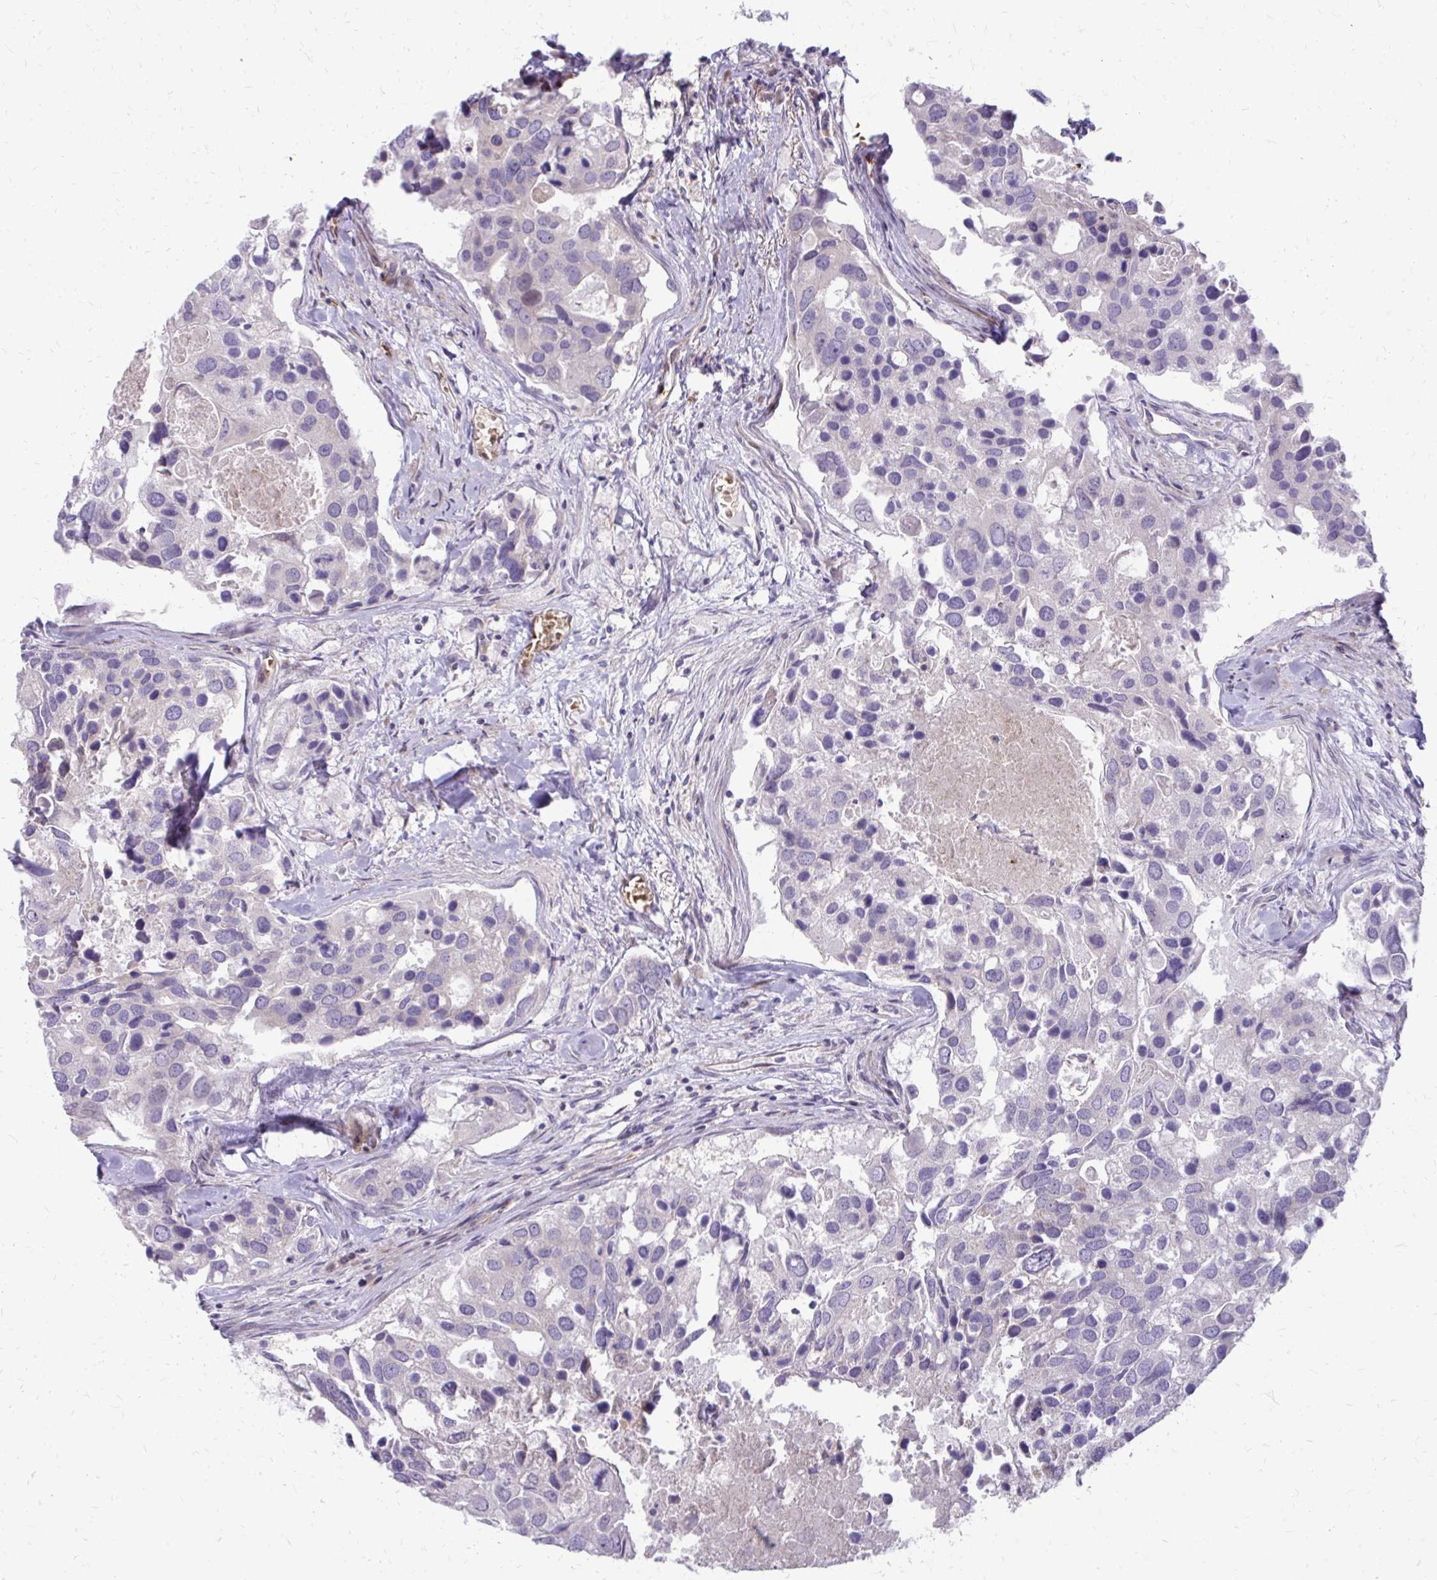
{"staining": {"intensity": "negative", "quantity": "none", "location": "none"}, "tissue": "breast cancer", "cell_type": "Tumor cells", "image_type": "cancer", "snomed": [{"axis": "morphology", "description": "Duct carcinoma"}, {"axis": "topography", "description": "Breast"}], "caption": "Immunohistochemistry photomicrograph of neoplastic tissue: human breast cancer stained with DAB (3,3'-diaminobenzidine) demonstrates no significant protein positivity in tumor cells.", "gene": "FUNDC2", "patient": {"sex": "female", "age": 83}}